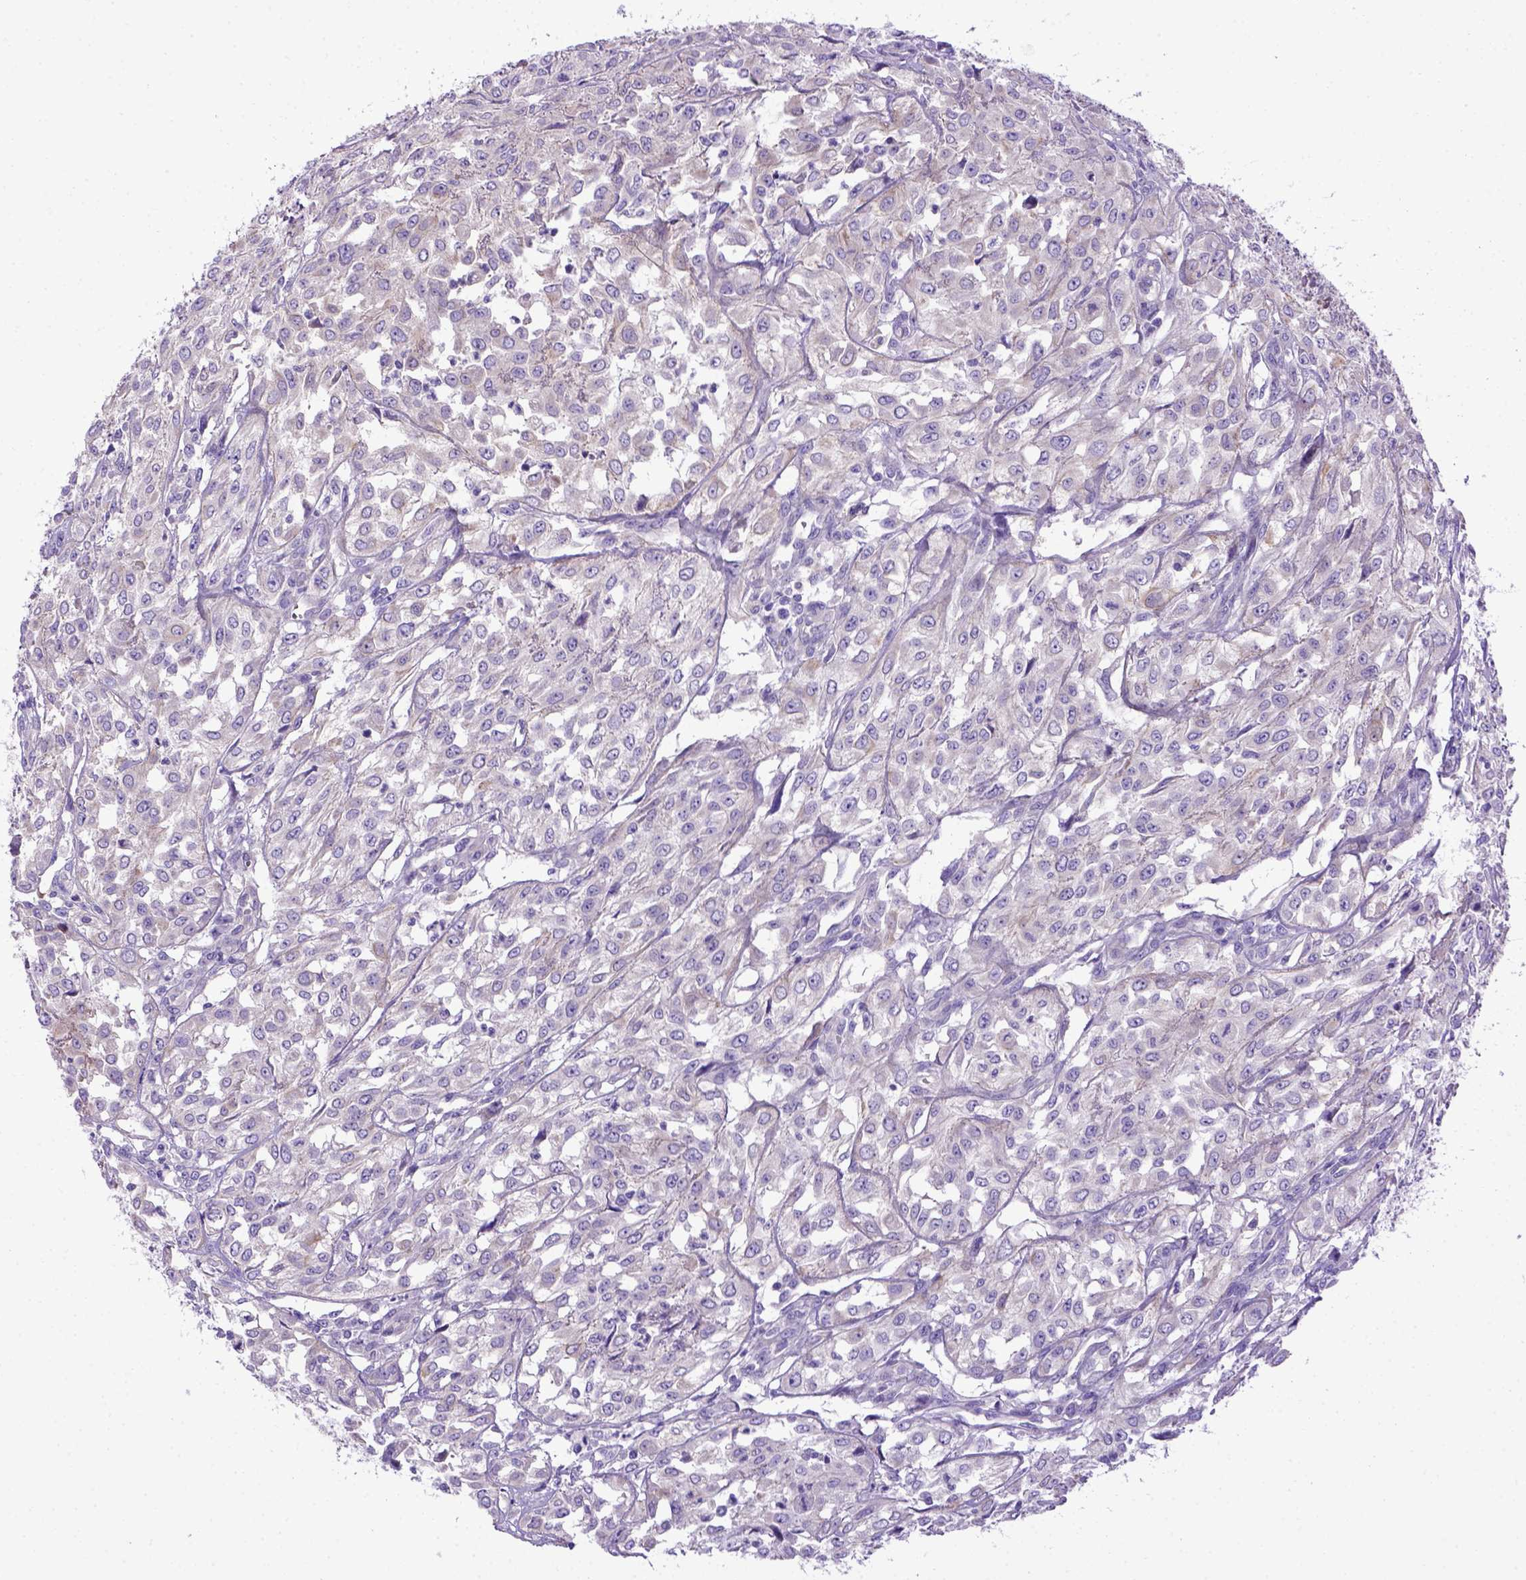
{"staining": {"intensity": "negative", "quantity": "none", "location": "none"}, "tissue": "urothelial cancer", "cell_type": "Tumor cells", "image_type": "cancer", "snomed": [{"axis": "morphology", "description": "Urothelial carcinoma, High grade"}, {"axis": "topography", "description": "Urinary bladder"}], "caption": "Tumor cells are negative for protein expression in human urothelial cancer. (Brightfield microscopy of DAB (3,3'-diaminobenzidine) immunohistochemistry at high magnification).", "gene": "ADAM12", "patient": {"sex": "male", "age": 67}}